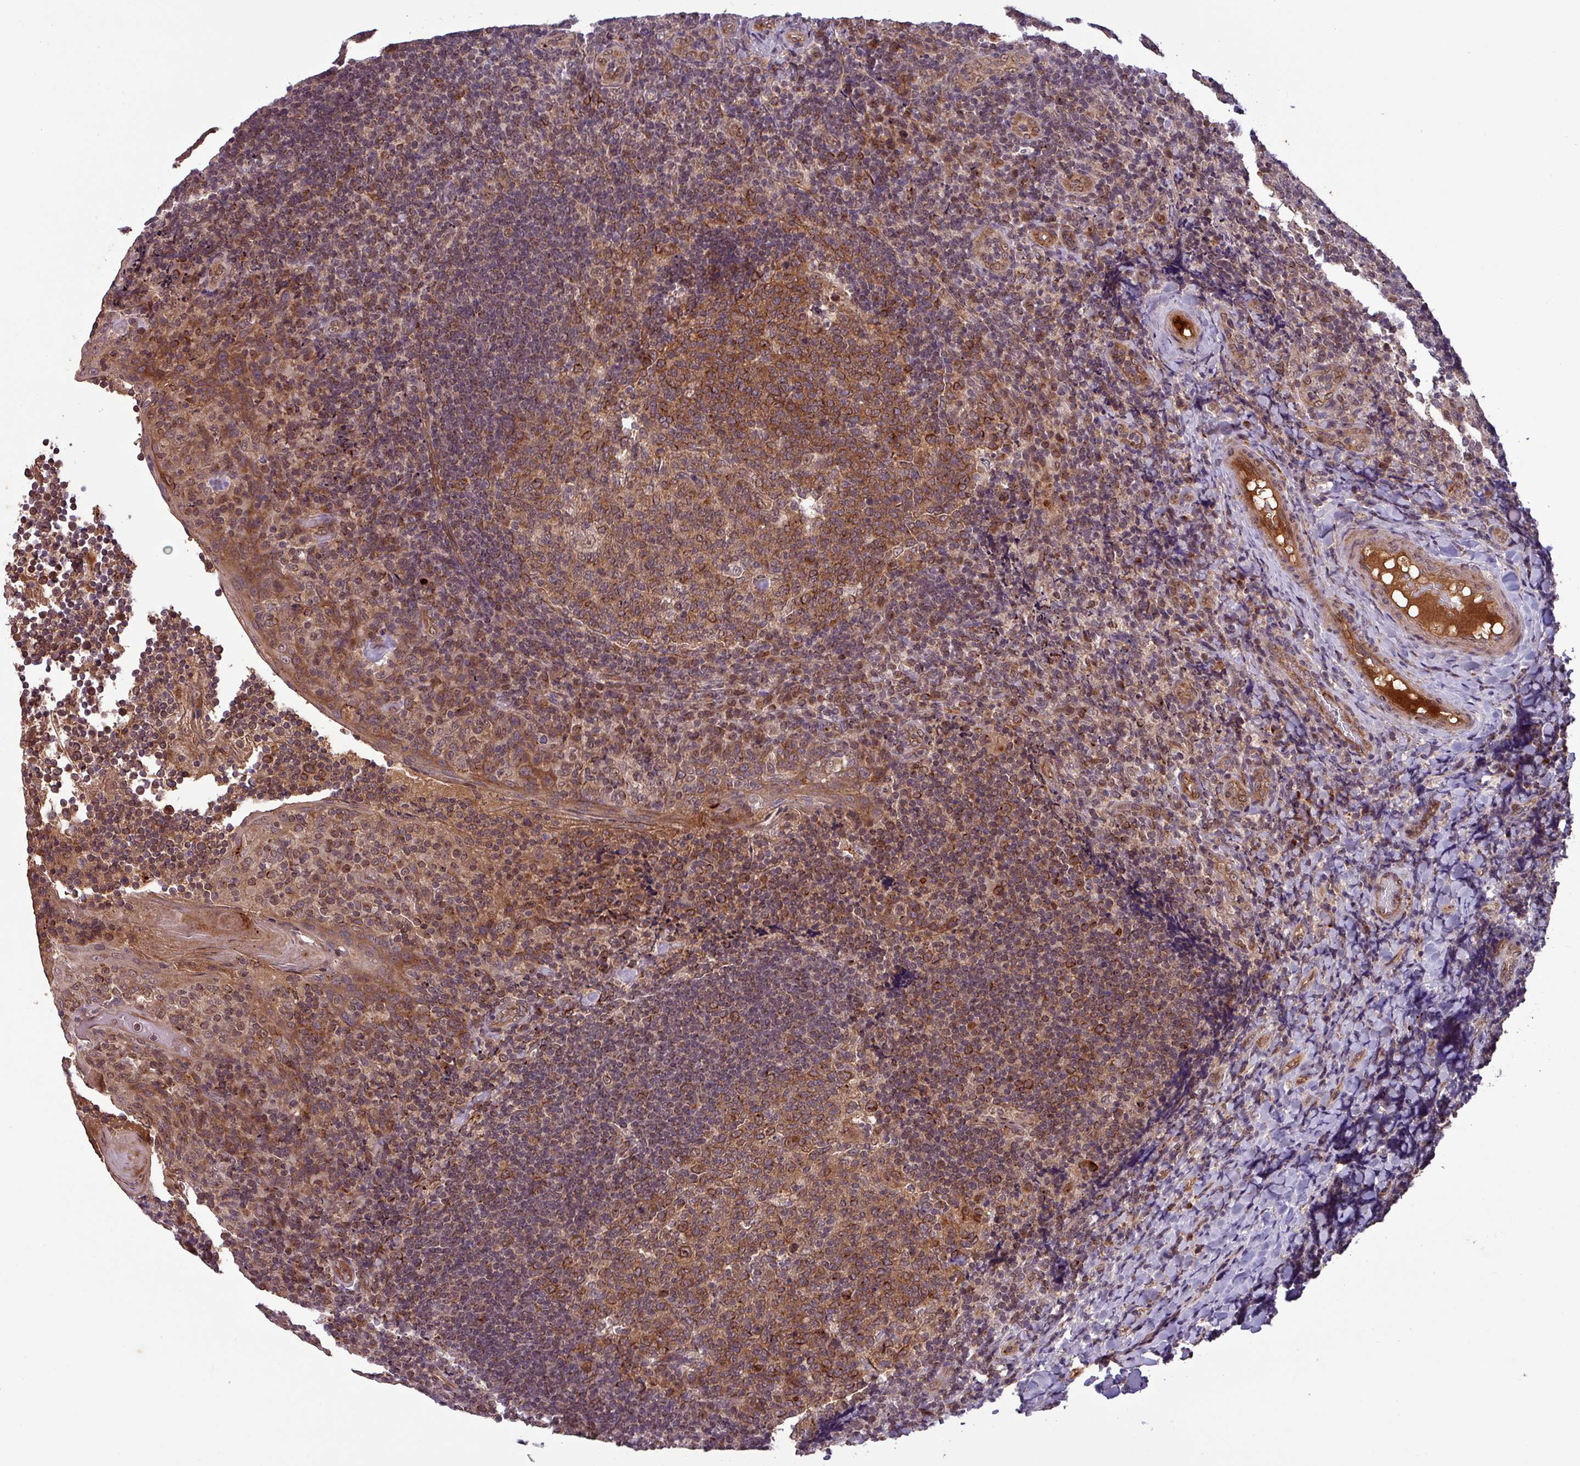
{"staining": {"intensity": "moderate", "quantity": ">75%", "location": "cytoplasmic/membranous"}, "tissue": "tonsil", "cell_type": "Germinal center cells", "image_type": "normal", "snomed": [{"axis": "morphology", "description": "Normal tissue, NOS"}, {"axis": "topography", "description": "Tonsil"}], "caption": "Moderate cytoplasmic/membranous staining for a protein is present in approximately >75% of germinal center cells of benign tonsil using IHC.", "gene": "PUS1", "patient": {"sex": "female", "age": 10}}